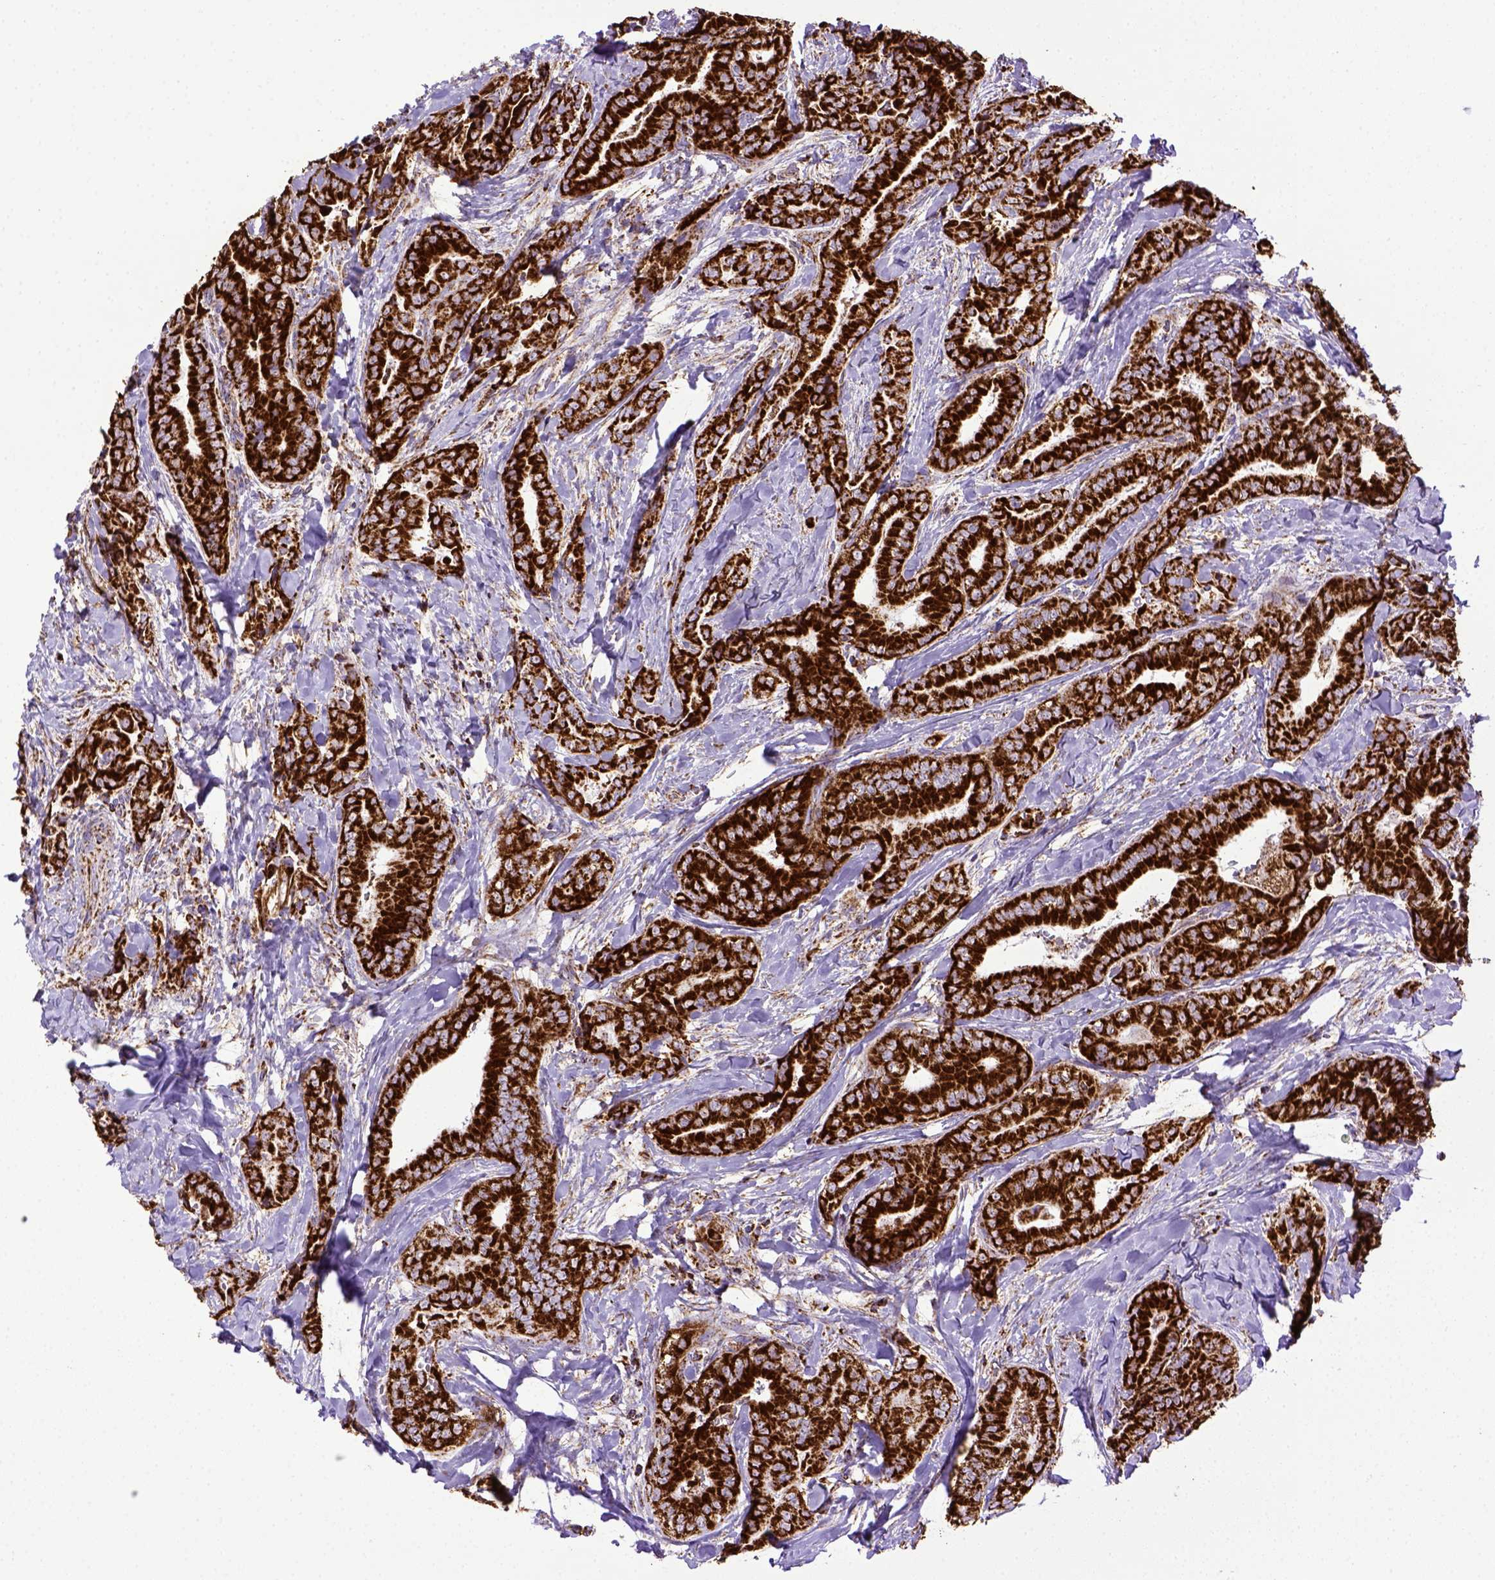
{"staining": {"intensity": "strong", "quantity": ">75%", "location": "cytoplasmic/membranous"}, "tissue": "thyroid cancer", "cell_type": "Tumor cells", "image_type": "cancer", "snomed": [{"axis": "morphology", "description": "Papillary adenocarcinoma, NOS"}, {"axis": "topography", "description": "Thyroid gland"}], "caption": "Strong cytoplasmic/membranous expression is identified in about >75% of tumor cells in thyroid cancer.", "gene": "MT-CO1", "patient": {"sex": "male", "age": 61}}